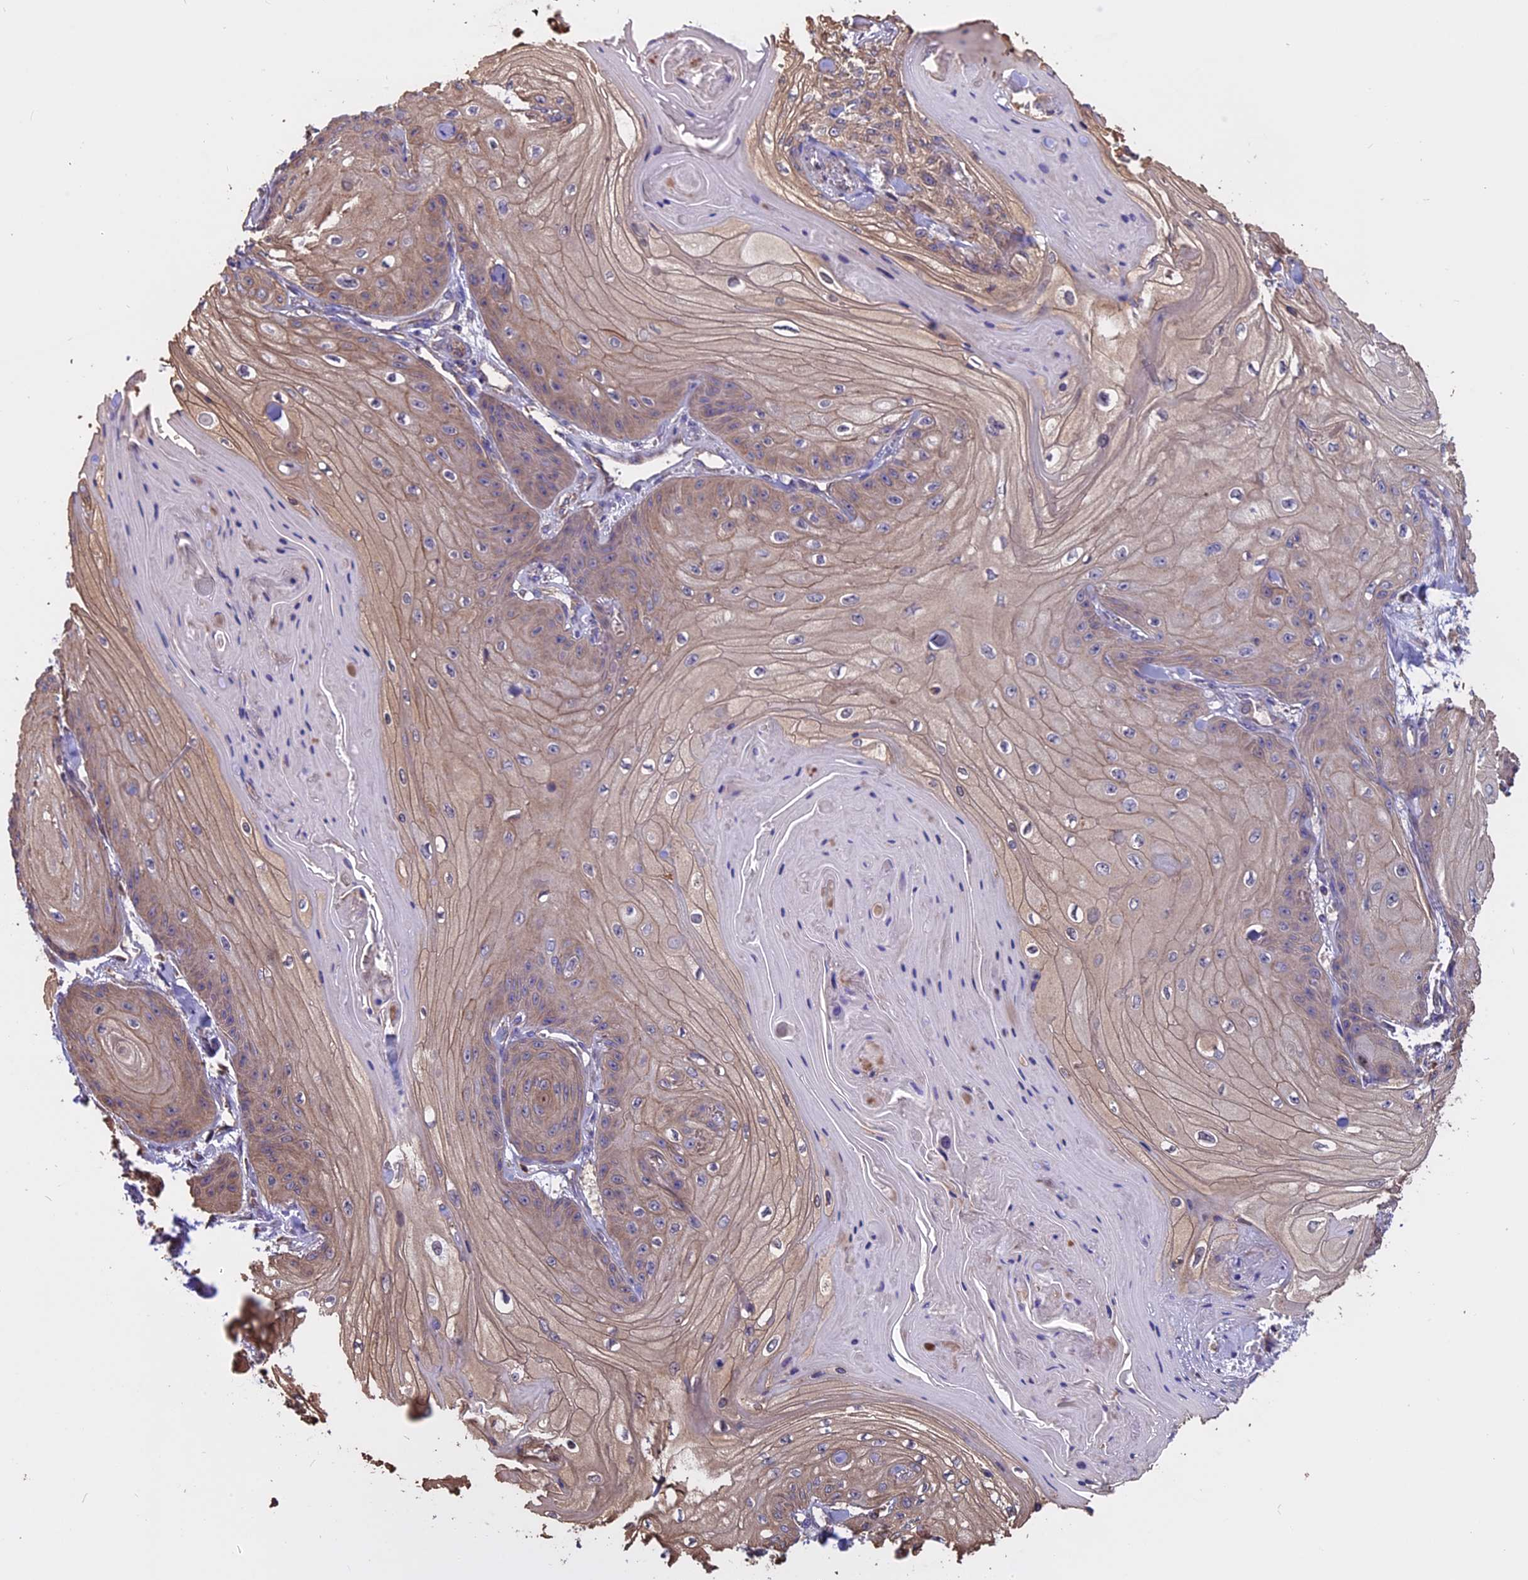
{"staining": {"intensity": "weak", "quantity": "25%-75%", "location": "cytoplasmic/membranous"}, "tissue": "skin cancer", "cell_type": "Tumor cells", "image_type": "cancer", "snomed": [{"axis": "morphology", "description": "Squamous cell carcinoma, NOS"}, {"axis": "topography", "description": "Skin"}], "caption": "About 25%-75% of tumor cells in human skin cancer show weak cytoplasmic/membranous protein staining as visualized by brown immunohistochemical staining.", "gene": "CHMP2A", "patient": {"sex": "male", "age": 74}}